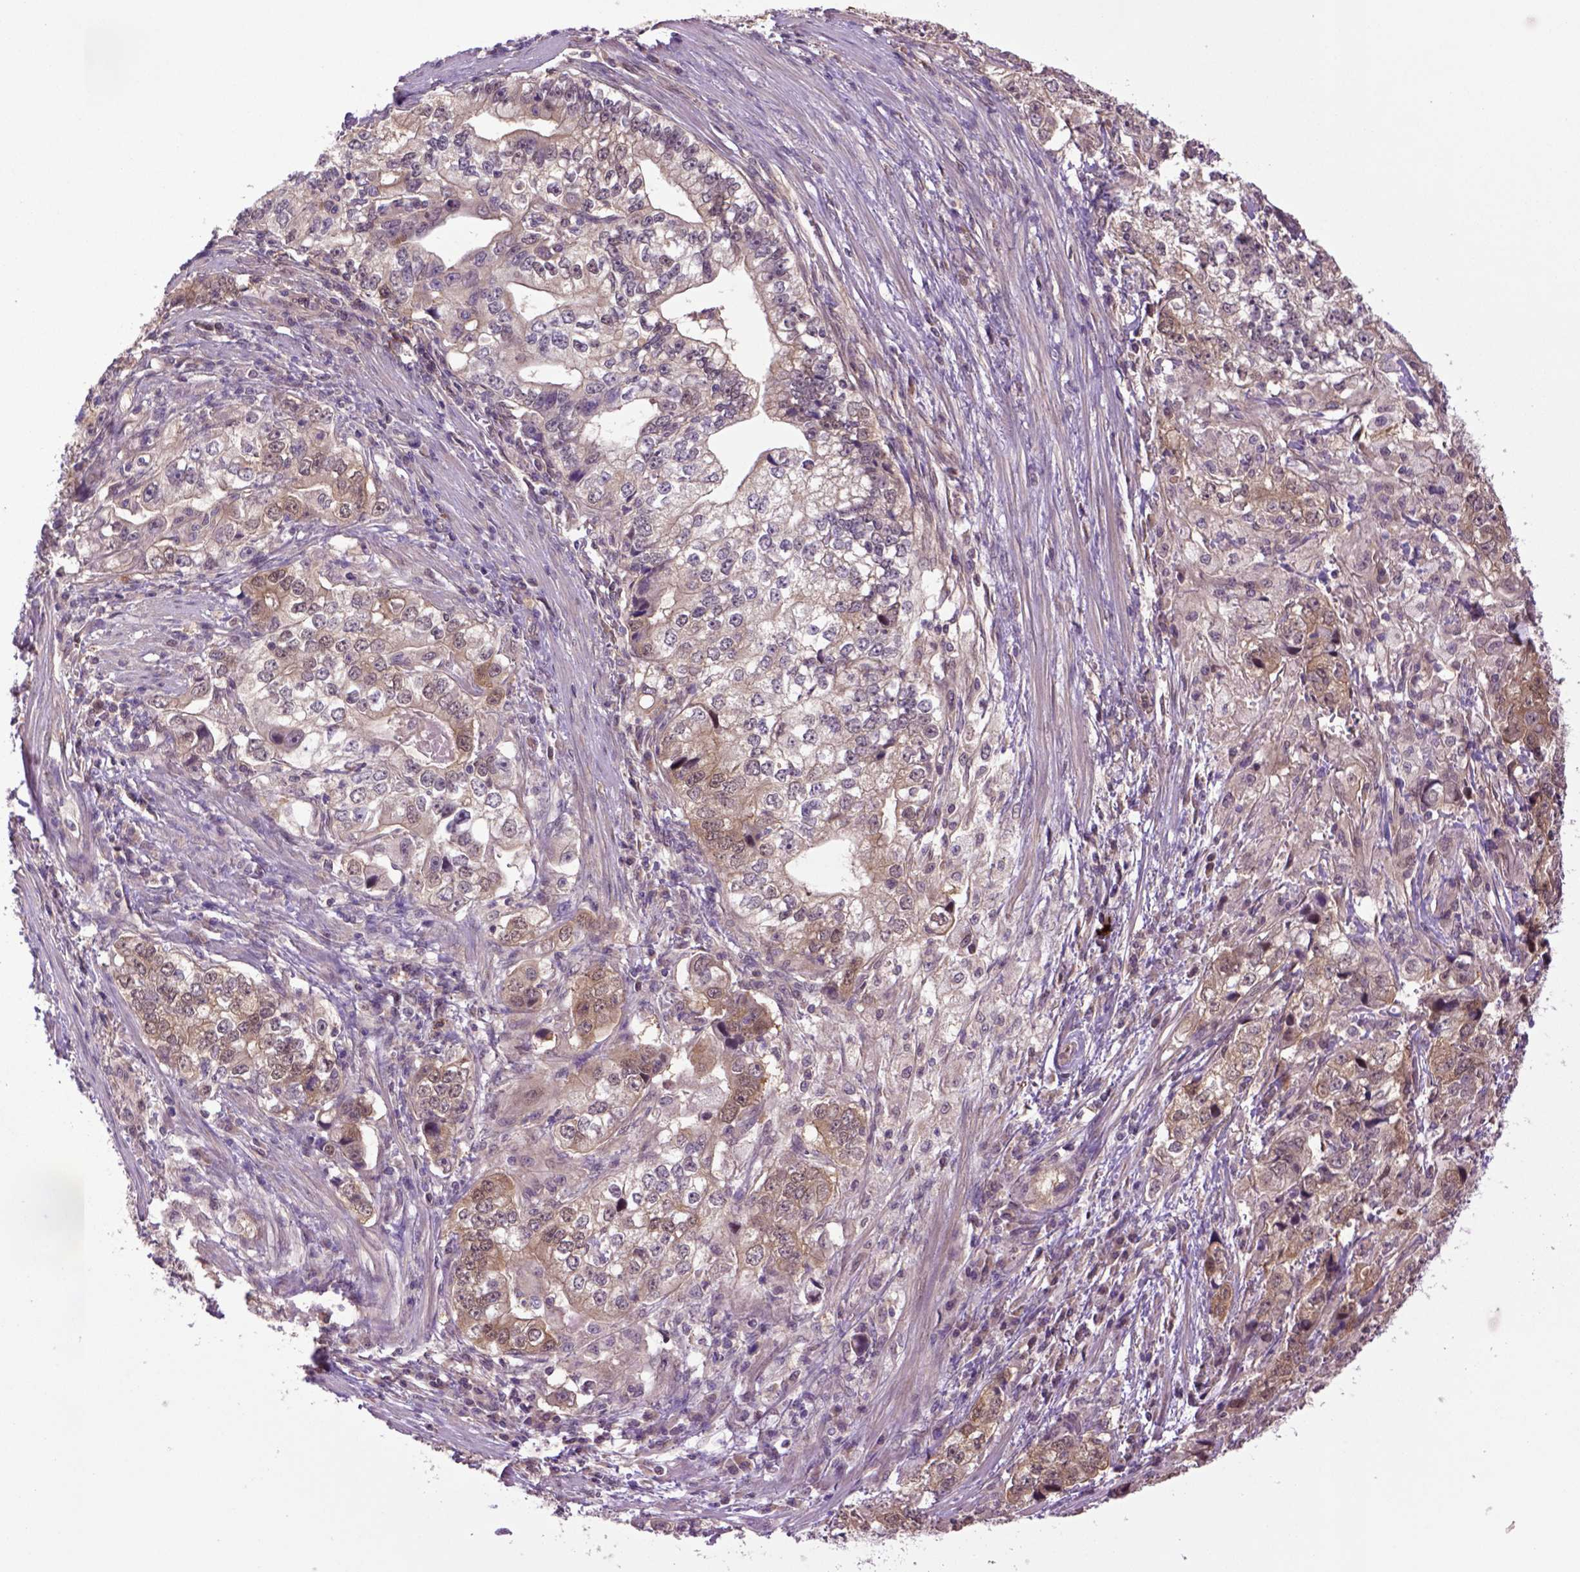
{"staining": {"intensity": "moderate", "quantity": ">75%", "location": "cytoplasmic/membranous"}, "tissue": "stomach cancer", "cell_type": "Tumor cells", "image_type": "cancer", "snomed": [{"axis": "morphology", "description": "Adenocarcinoma, NOS"}, {"axis": "topography", "description": "Stomach, lower"}], "caption": "High-magnification brightfield microscopy of stomach adenocarcinoma stained with DAB (3,3'-diaminobenzidine) (brown) and counterstained with hematoxylin (blue). tumor cells exhibit moderate cytoplasmic/membranous positivity is present in approximately>75% of cells.", "gene": "HSPBP1", "patient": {"sex": "female", "age": 72}}